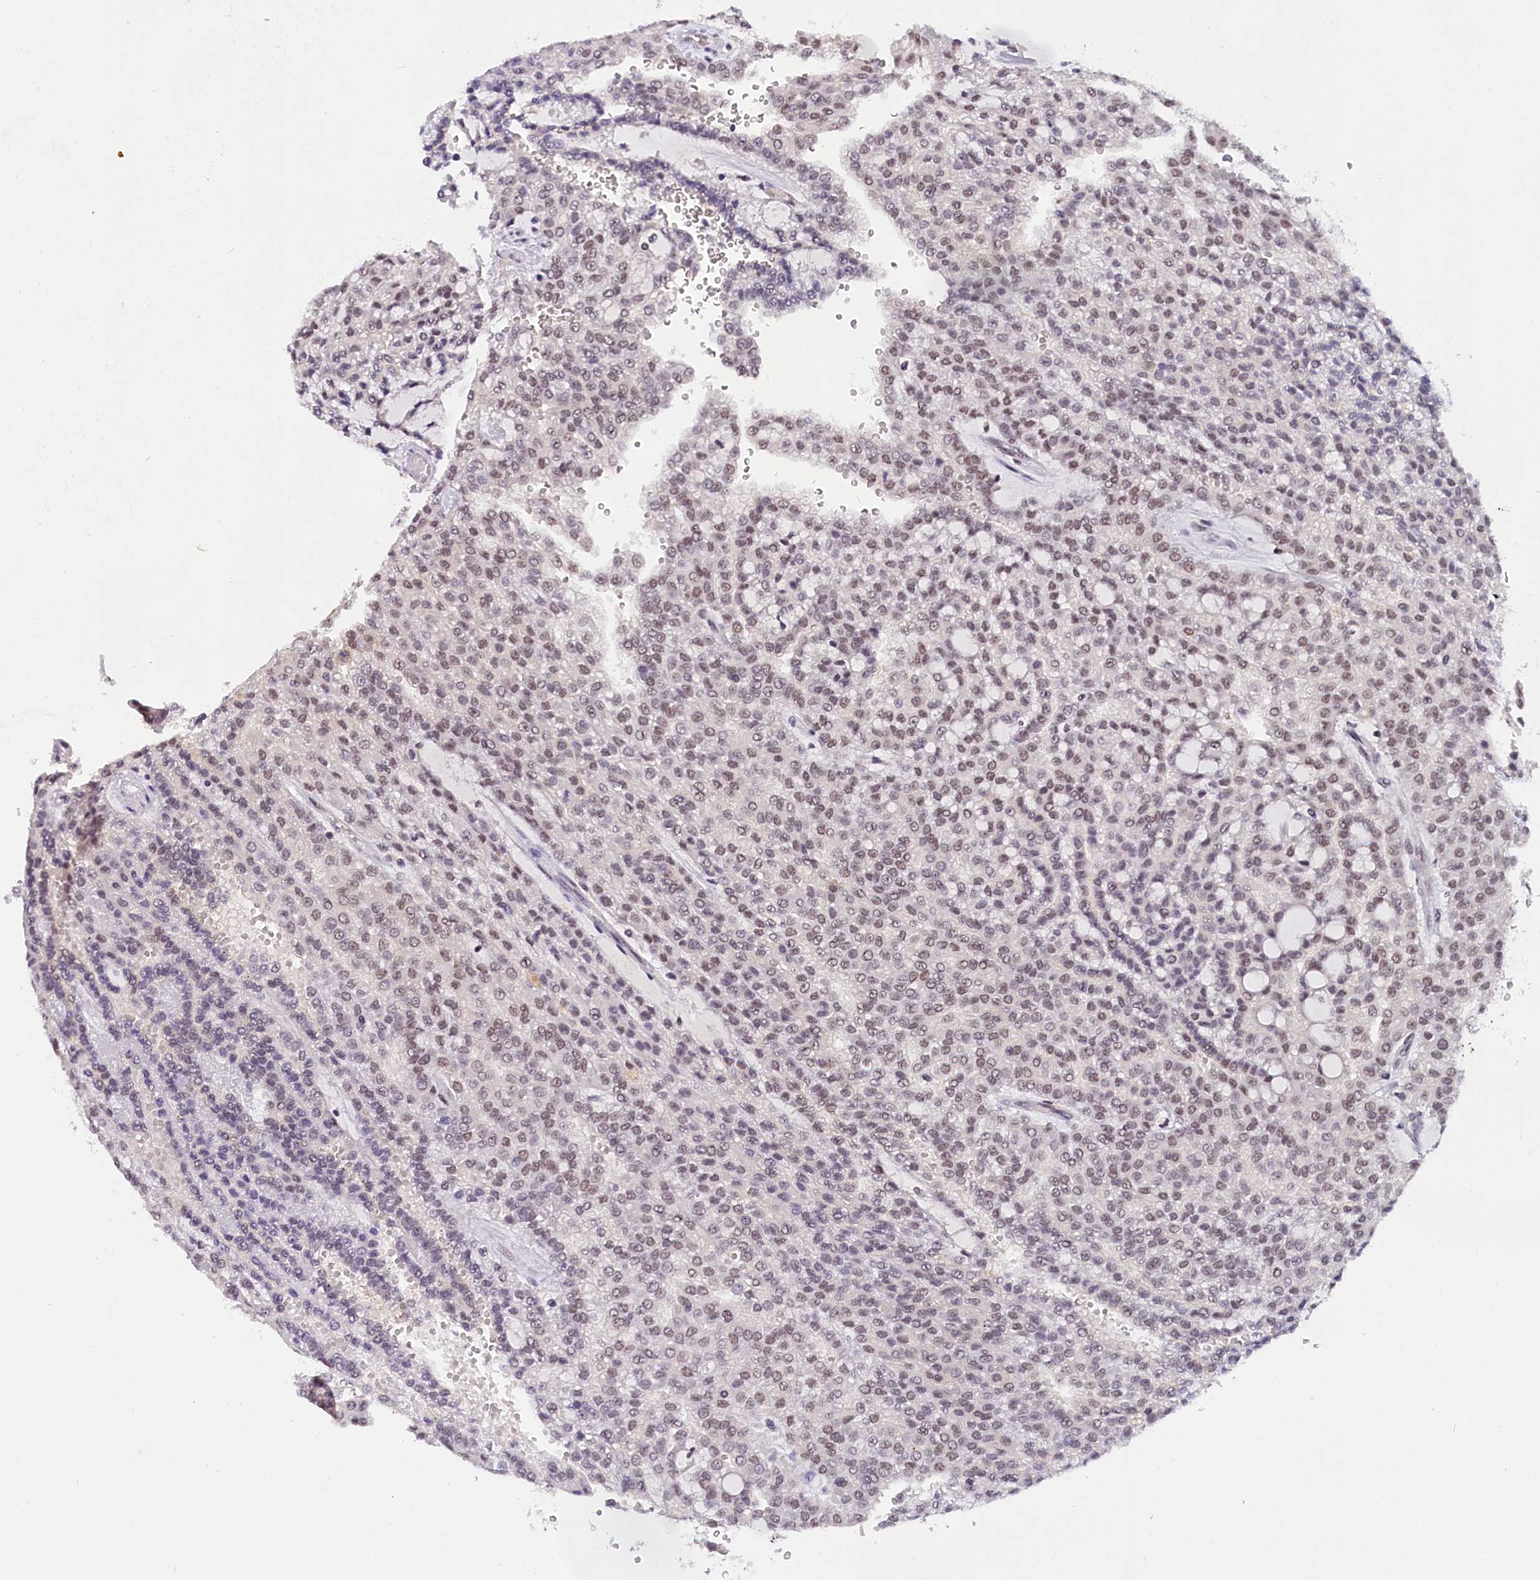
{"staining": {"intensity": "weak", "quantity": ">75%", "location": "nuclear"}, "tissue": "renal cancer", "cell_type": "Tumor cells", "image_type": "cancer", "snomed": [{"axis": "morphology", "description": "Adenocarcinoma, NOS"}, {"axis": "topography", "description": "Kidney"}], "caption": "An immunohistochemistry photomicrograph of tumor tissue is shown. Protein staining in brown shows weak nuclear positivity in renal cancer (adenocarcinoma) within tumor cells.", "gene": "ZC3H4", "patient": {"sex": "male", "age": 63}}